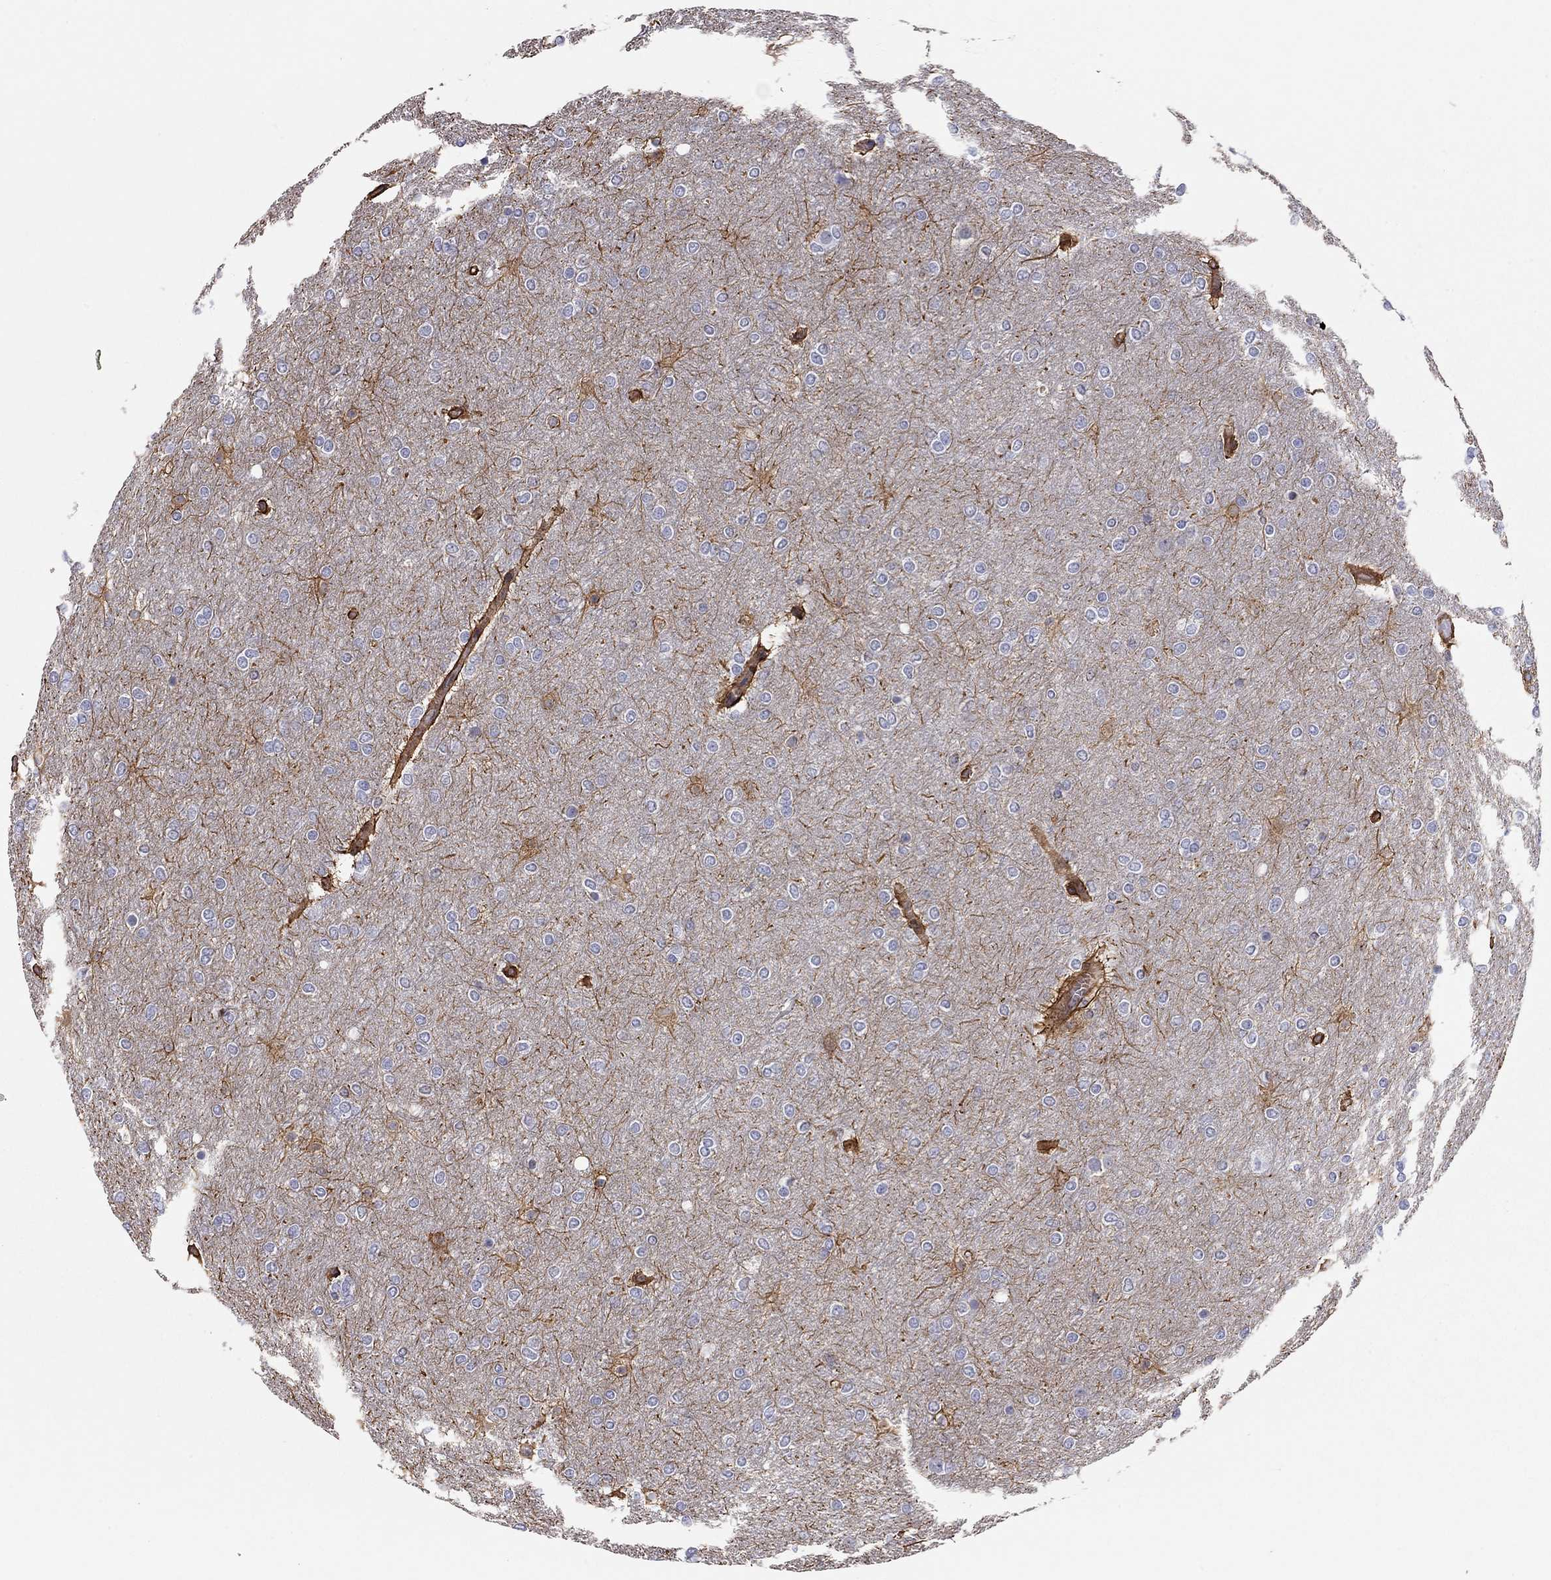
{"staining": {"intensity": "negative", "quantity": "none", "location": "none"}, "tissue": "glioma", "cell_type": "Tumor cells", "image_type": "cancer", "snomed": [{"axis": "morphology", "description": "Glioma, malignant, High grade"}, {"axis": "topography", "description": "Brain"}], "caption": "Tumor cells show no significant staining in glioma. (IHC, brightfield microscopy, high magnification).", "gene": "BICDL2", "patient": {"sex": "female", "age": 61}}